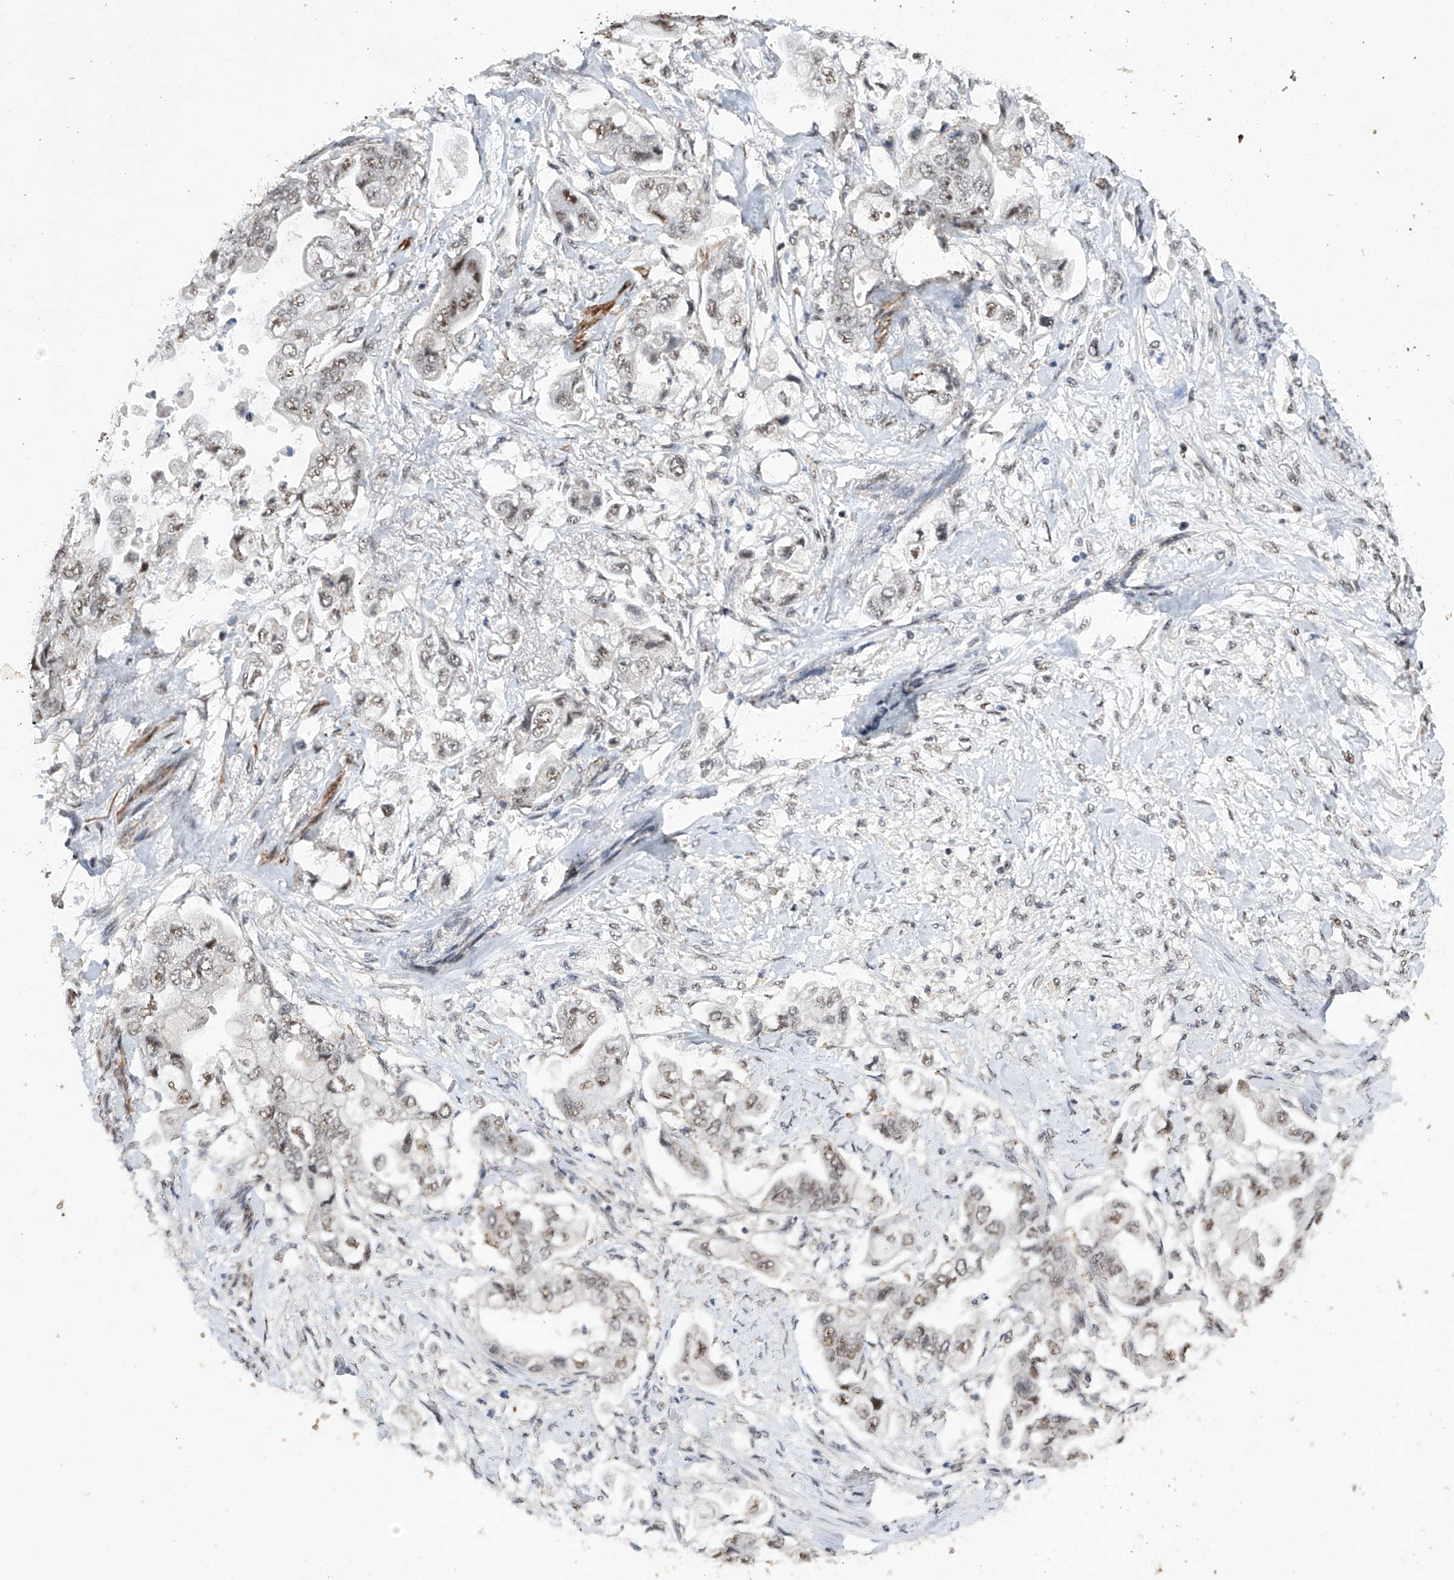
{"staining": {"intensity": "weak", "quantity": "25%-75%", "location": "nuclear"}, "tissue": "stomach cancer", "cell_type": "Tumor cells", "image_type": "cancer", "snomed": [{"axis": "morphology", "description": "Adenocarcinoma, NOS"}, {"axis": "topography", "description": "Stomach"}], "caption": "Adenocarcinoma (stomach) stained with IHC reveals weak nuclear staining in approximately 25%-75% of tumor cells.", "gene": "NFATC4", "patient": {"sex": "male", "age": 62}}